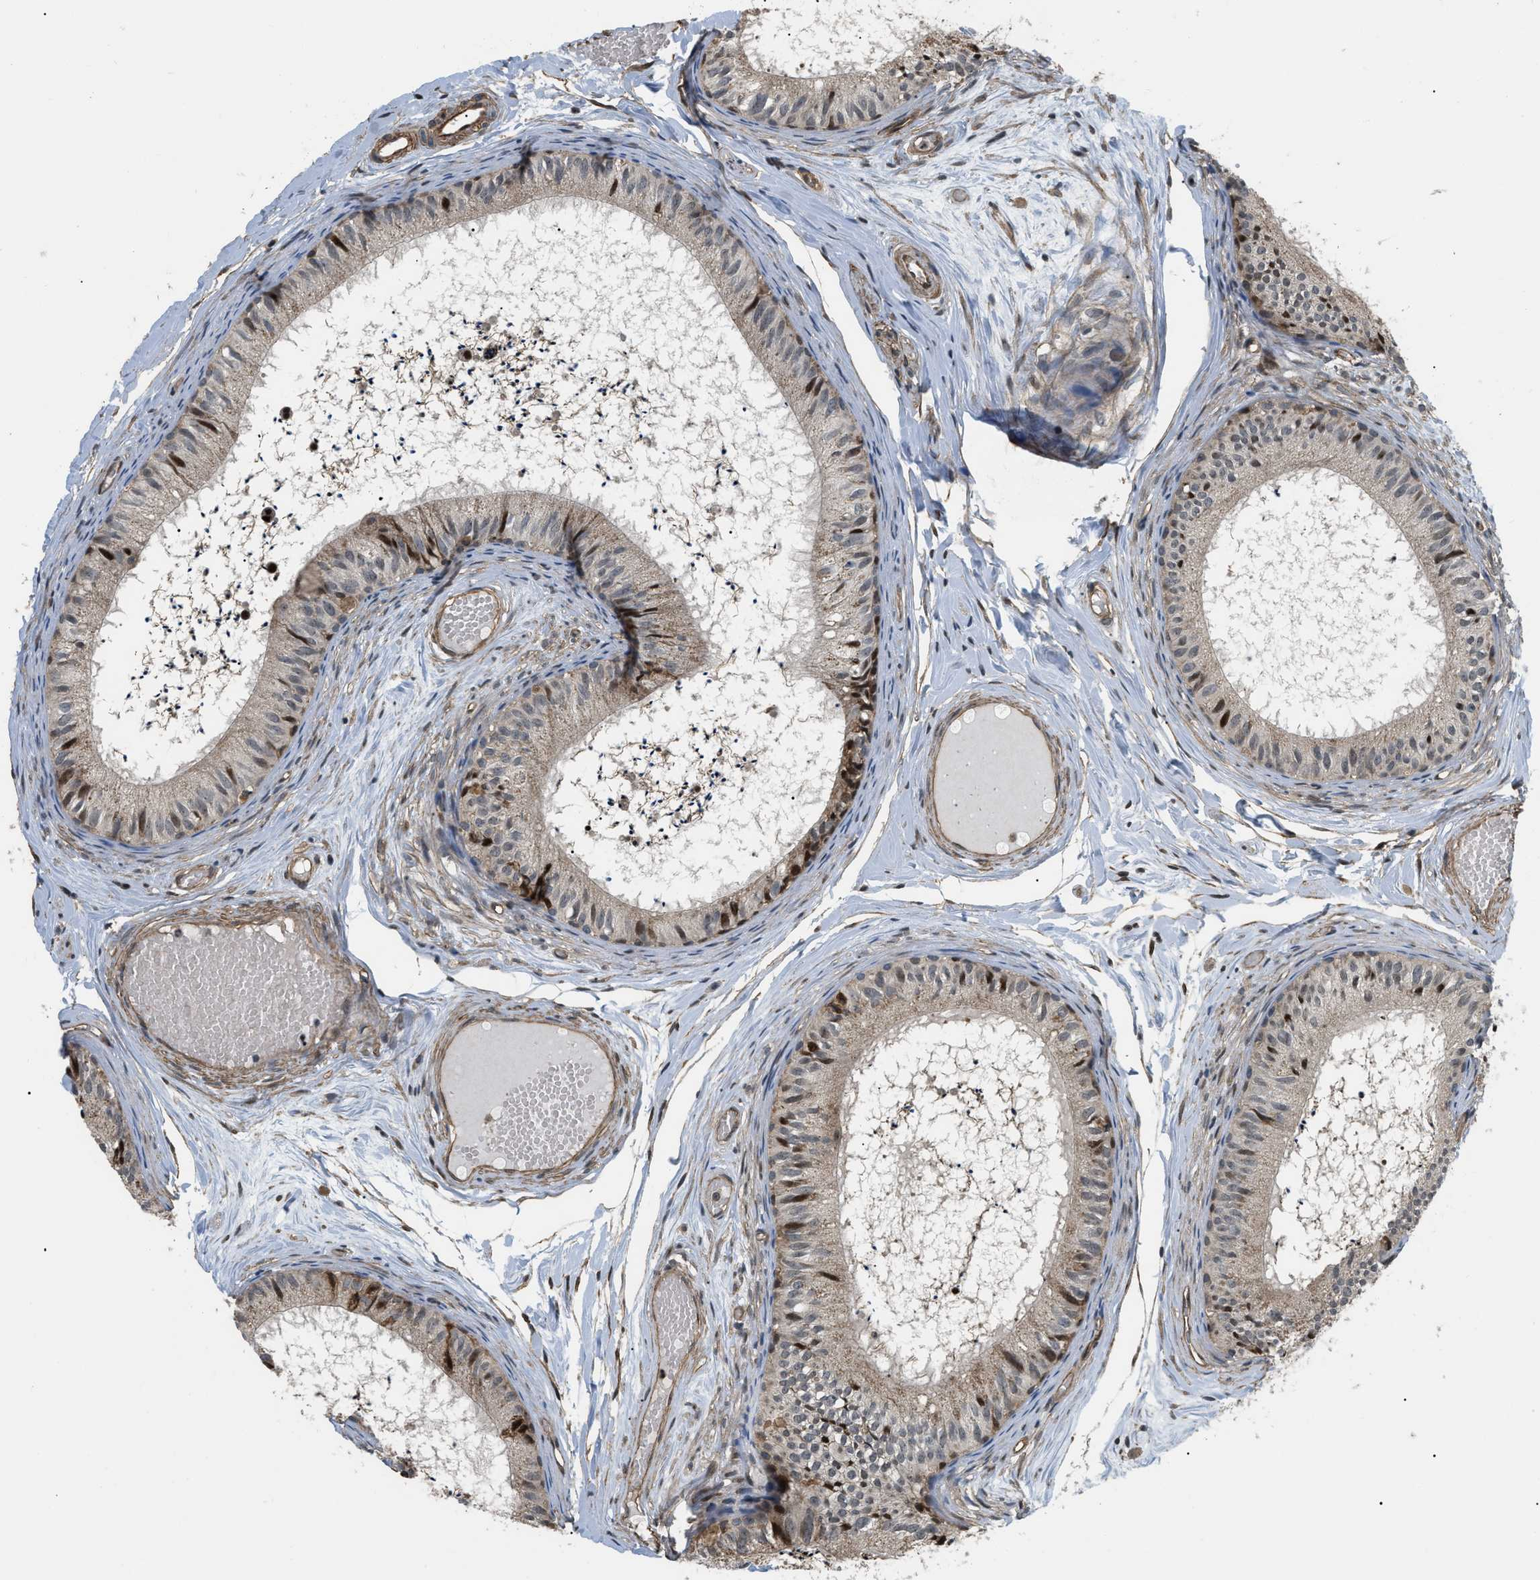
{"staining": {"intensity": "strong", "quantity": "<25%", "location": "cytoplasmic/membranous,nuclear"}, "tissue": "epididymis", "cell_type": "Glandular cells", "image_type": "normal", "snomed": [{"axis": "morphology", "description": "Normal tissue, NOS"}, {"axis": "topography", "description": "Epididymis"}], "caption": "The immunohistochemical stain shows strong cytoplasmic/membranous,nuclear expression in glandular cells of unremarkable epididymis. (Stains: DAB in brown, nuclei in blue, Microscopy: brightfield microscopy at high magnification).", "gene": "LTA4H", "patient": {"sex": "male", "age": 46}}